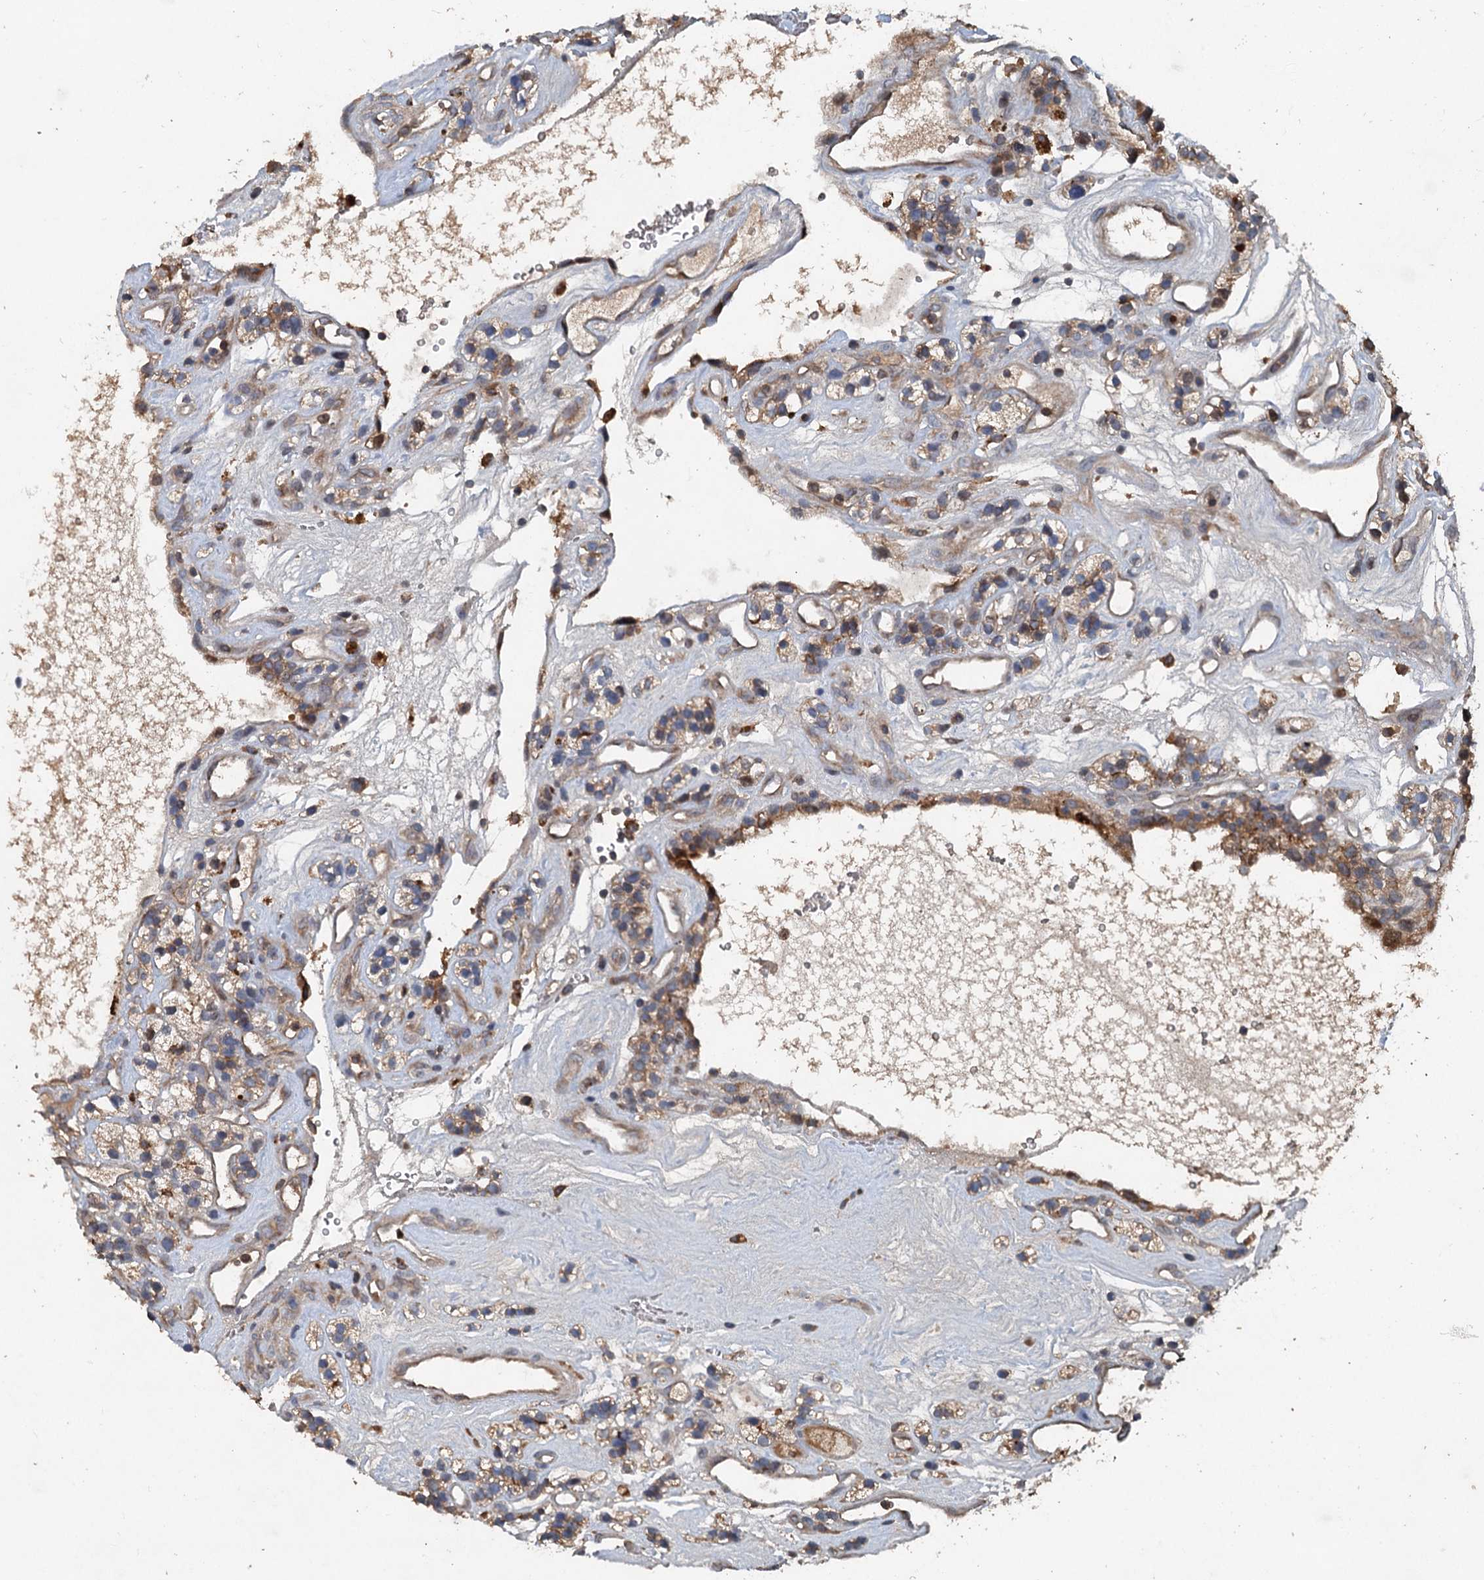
{"staining": {"intensity": "moderate", "quantity": "25%-75%", "location": "cytoplasmic/membranous"}, "tissue": "renal cancer", "cell_type": "Tumor cells", "image_type": "cancer", "snomed": [{"axis": "morphology", "description": "Adenocarcinoma, NOS"}, {"axis": "topography", "description": "Kidney"}], "caption": "Immunohistochemistry micrograph of adenocarcinoma (renal) stained for a protein (brown), which demonstrates medium levels of moderate cytoplasmic/membranous positivity in approximately 25%-75% of tumor cells.", "gene": "TAPBPL", "patient": {"sex": "female", "age": 57}}